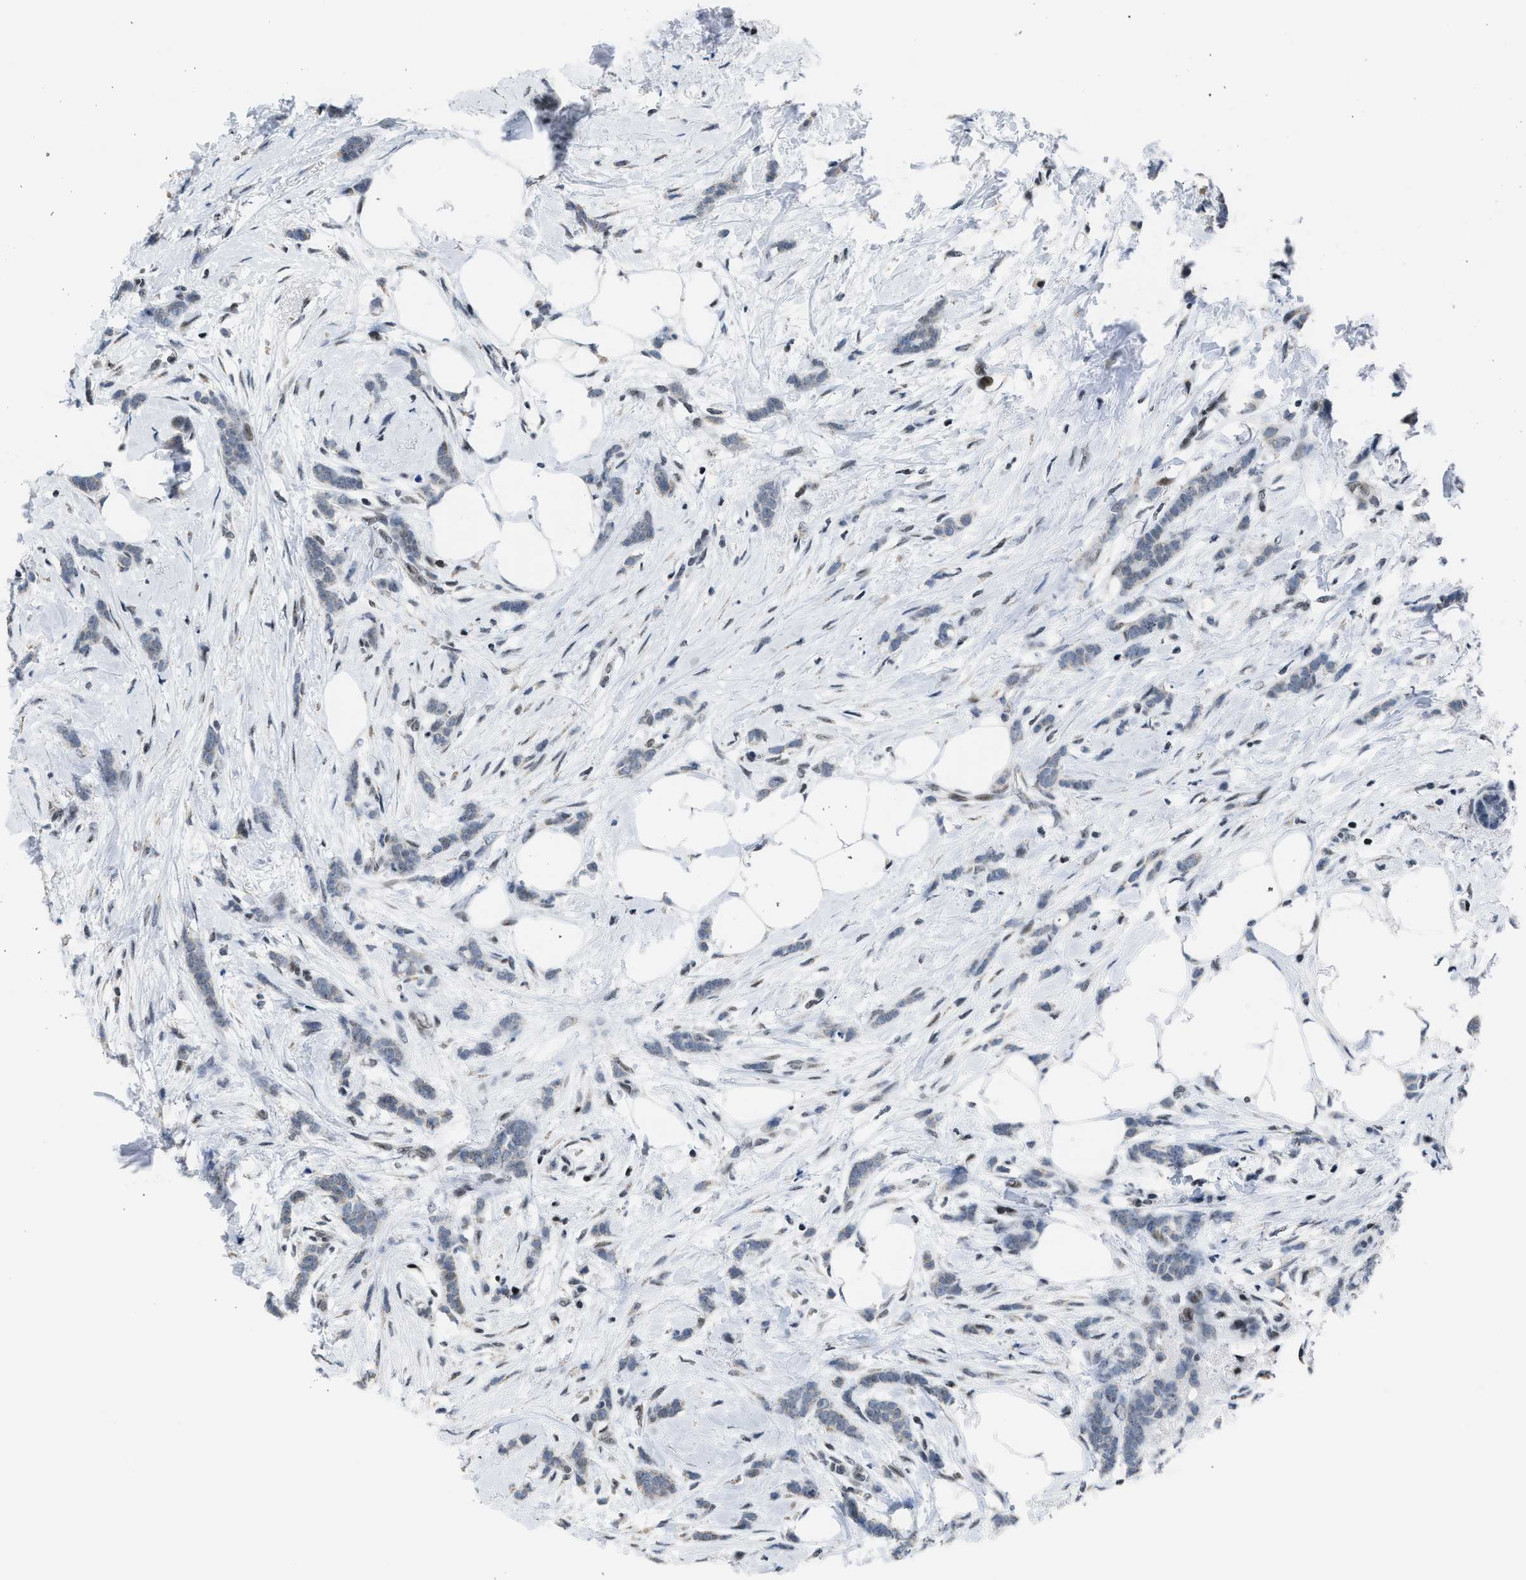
{"staining": {"intensity": "weak", "quantity": "<25%", "location": "nuclear"}, "tissue": "breast cancer", "cell_type": "Tumor cells", "image_type": "cancer", "snomed": [{"axis": "morphology", "description": "Lobular carcinoma, in situ"}, {"axis": "morphology", "description": "Lobular carcinoma"}, {"axis": "topography", "description": "Breast"}], "caption": "Human breast lobular carcinoma in situ stained for a protein using immunohistochemistry exhibits no staining in tumor cells.", "gene": "TERF2IP", "patient": {"sex": "female", "age": 41}}